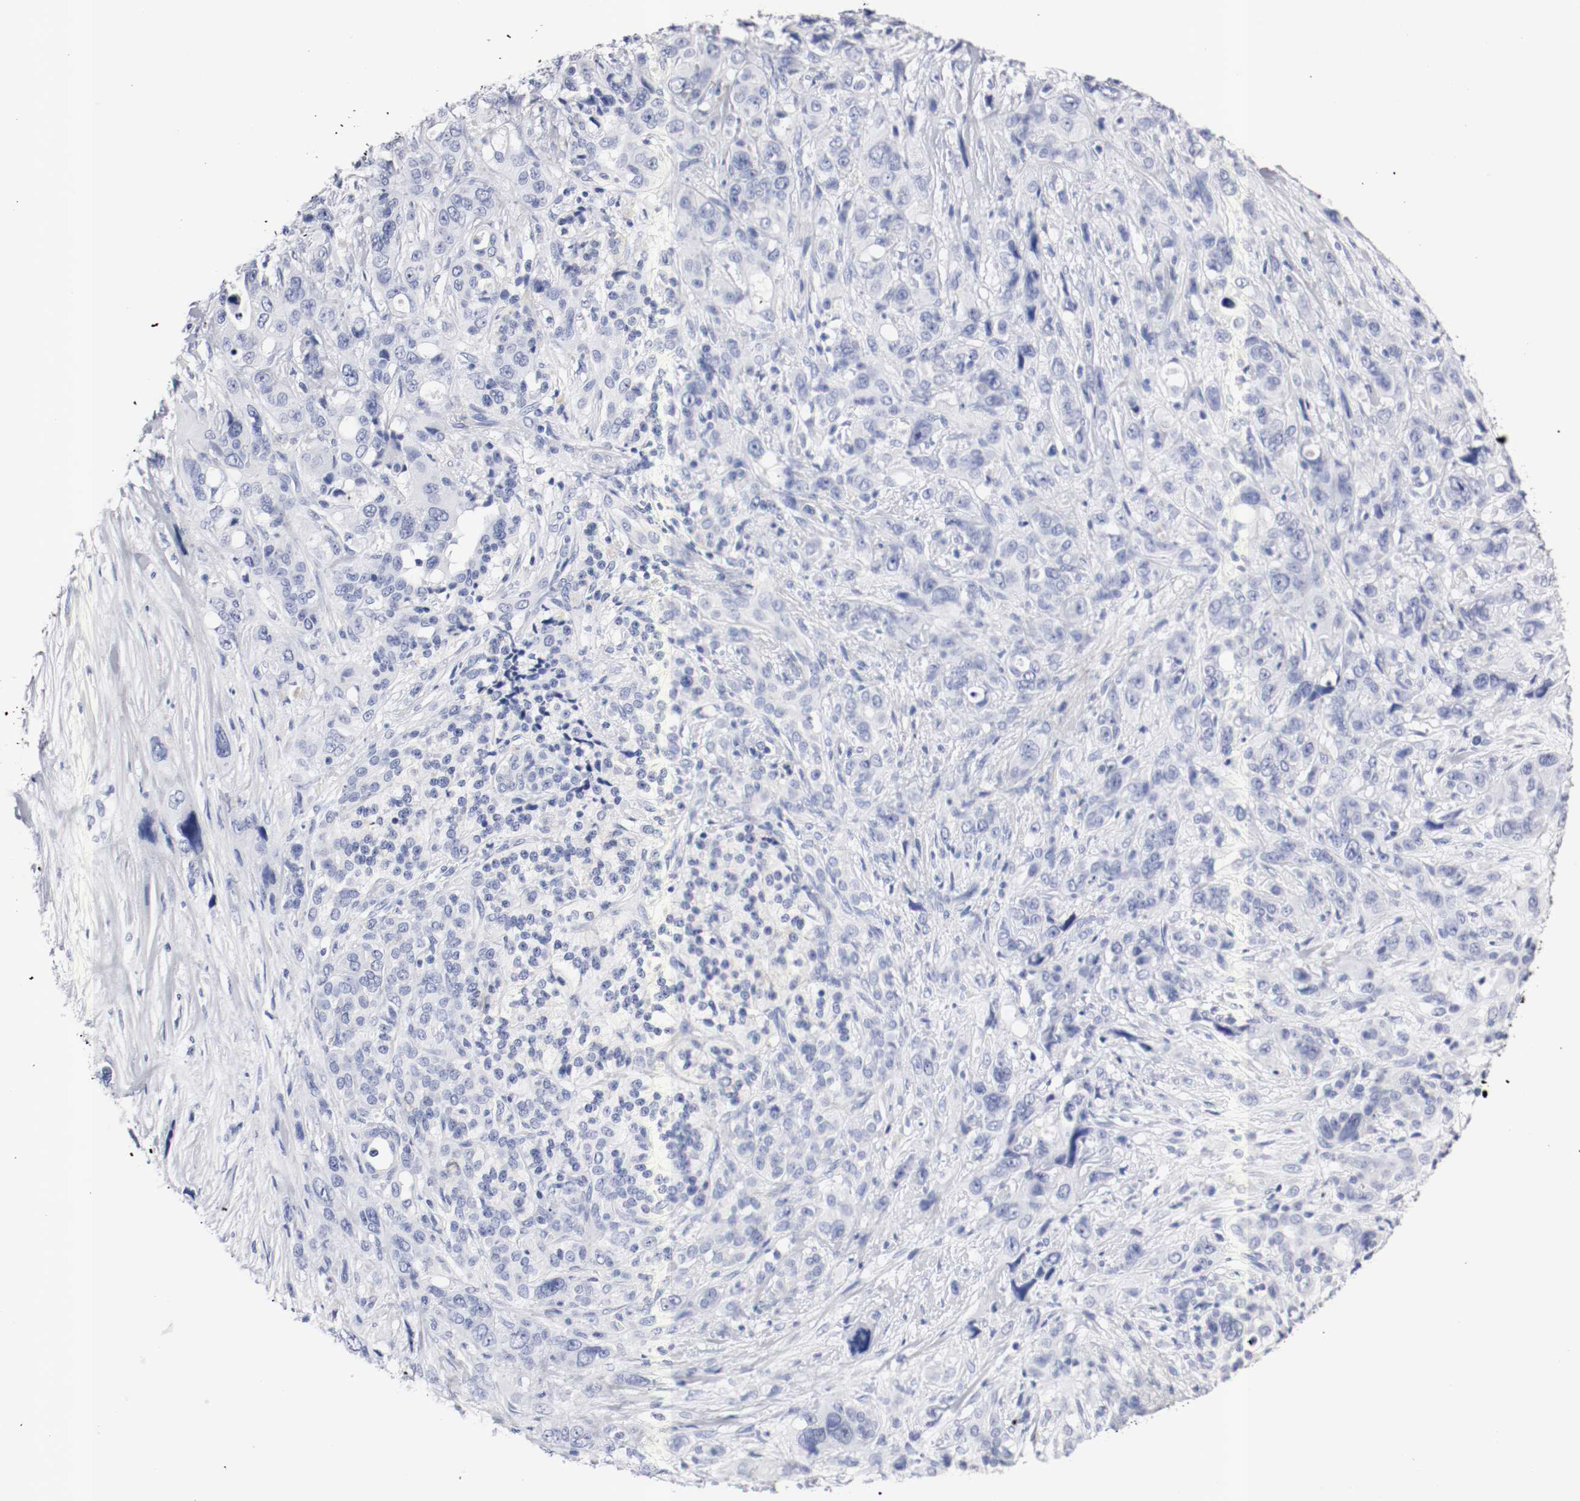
{"staining": {"intensity": "negative", "quantity": "none", "location": "none"}, "tissue": "pancreatic cancer", "cell_type": "Tumor cells", "image_type": "cancer", "snomed": [{"axis": "morphology", "description": "Adenocarcinoma, NOS"}, {"axis": "topography", "description": "Pancreas"}], "caption": "The photomicrograph shows no staining of tumor cells in pancreatic adenocarcinoma.", "gene": "GAD1", "patient": {"sex": "male", "age": 46}}